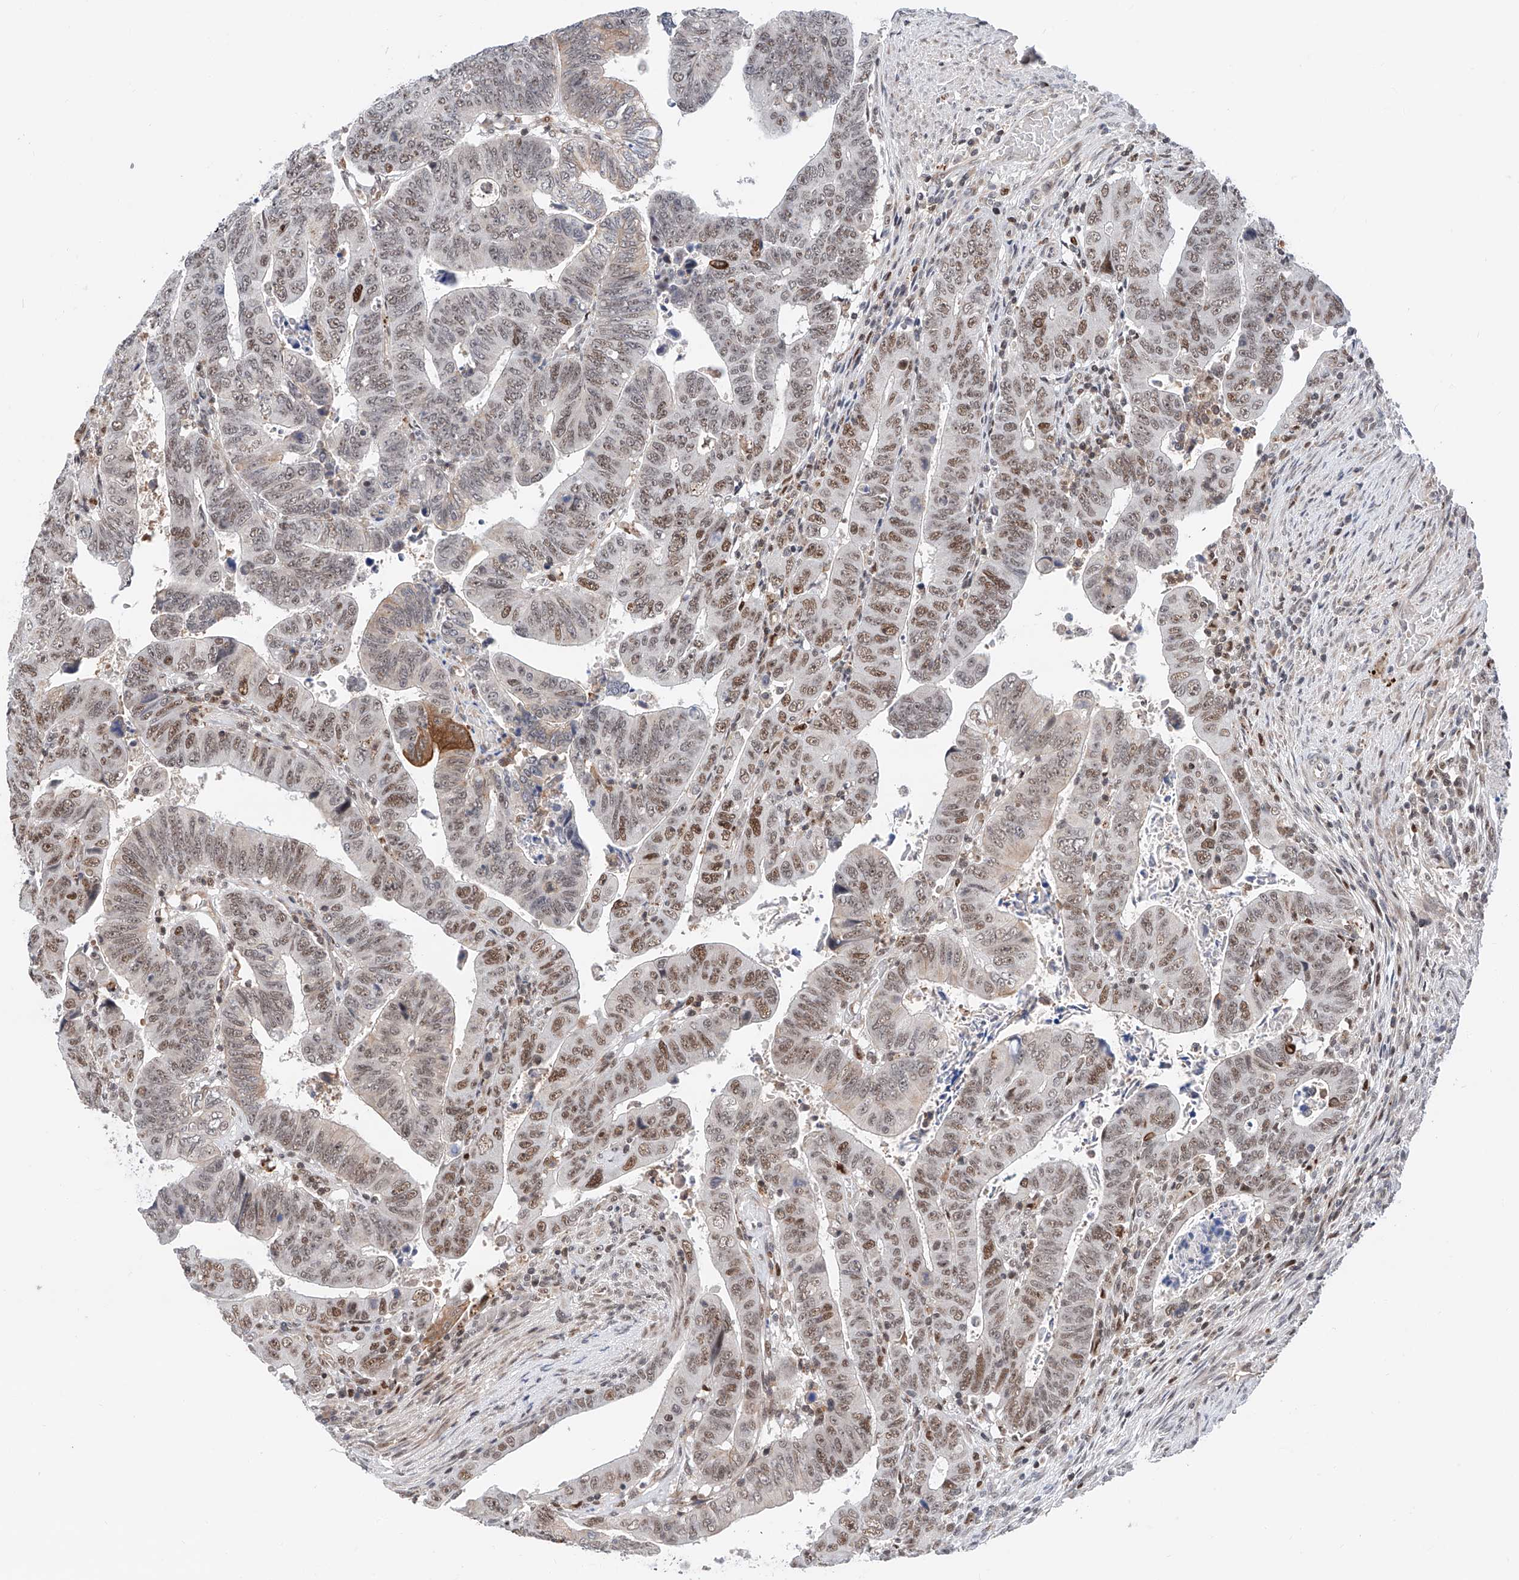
{"staining": {"intensity": "moderate", "quantity": "25%-75%", "location": "nuclear"}, "tissue": "colorectal cancer", "cell_type": "Tumor cells", "image_type": "cancer", "snomed": [{"axis": "morphology", "description": "Normal tissue, NOS"}, {"axis": "morphology", "description": "Adenocarcinoma, NOS"}, {"axis": "topography", "description": "Rectum"}], "caption": "Colorectal cancer stained with immunohistochemistry (IHC) exhibits moderate nuclear positivity in about 25%-75% of tumor cells. The protein of interest is shown in brown color, while the nuclei are stained blue.", "gene": "SNRNP200", "patient": {"sex": "female", "age": 65}}